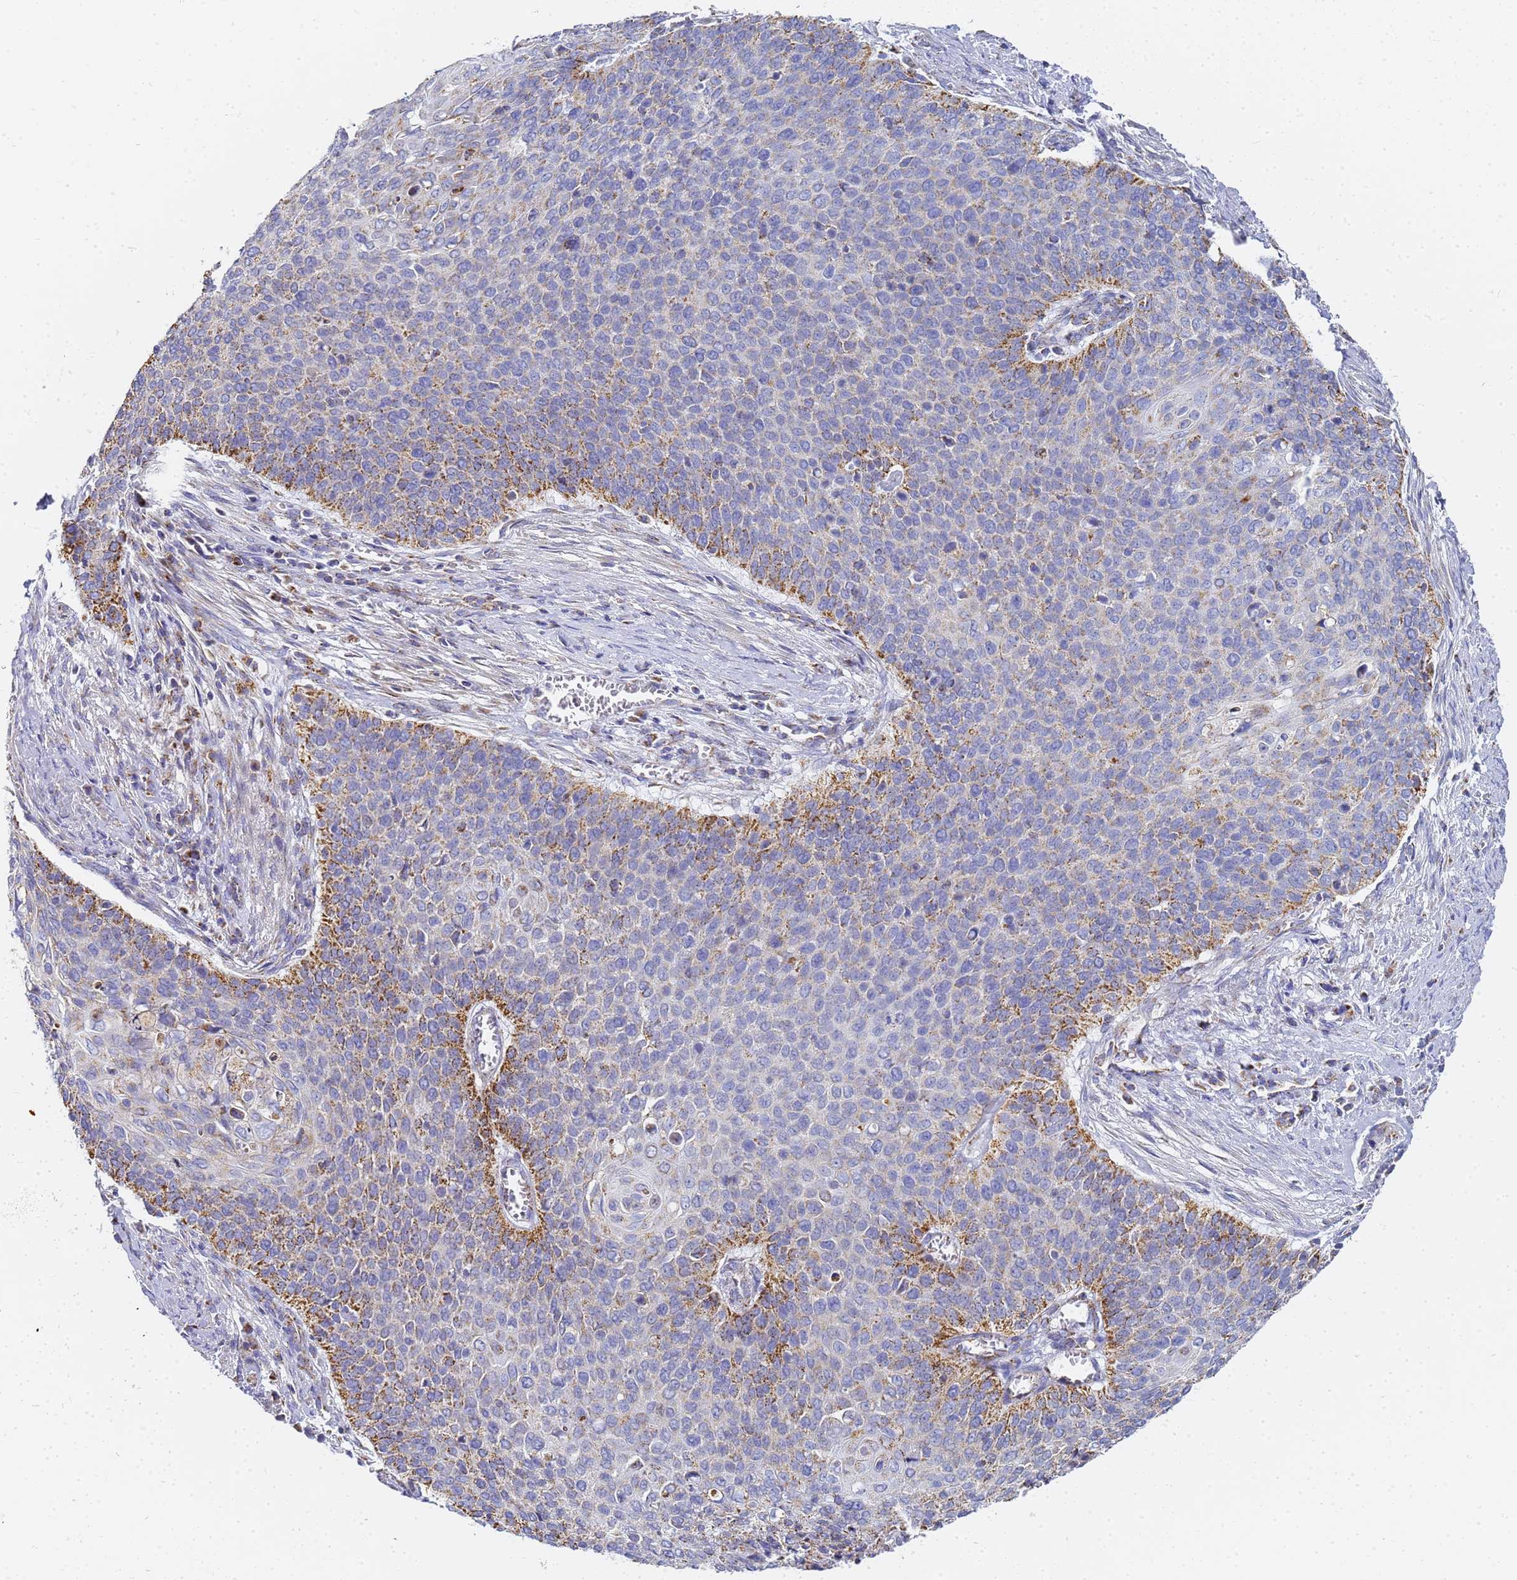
{"staining": {"intensity": "moderate", "quantity": "<25%", "location": "cytoplasmic/membranous"}, "tissue": "cervical cancer", "cell_type": "Tumor cells", "image_type": "cancer", "snomed": [{"axis": "morphology", "description": "Squamous cell carcinoma, NOS"}, {"axis": "topography", "description": "Cervix"}], "caption": "DAB (3,3'-diaminobenzidine) immunohistochemical staining of human cervical squamous cell carcinoma shows moderate cytoplasmic/membranous protein staining in about <25% of tumor cells.", "gene": "CNIH4", "patient": {"sex": "female", "age": 39}}